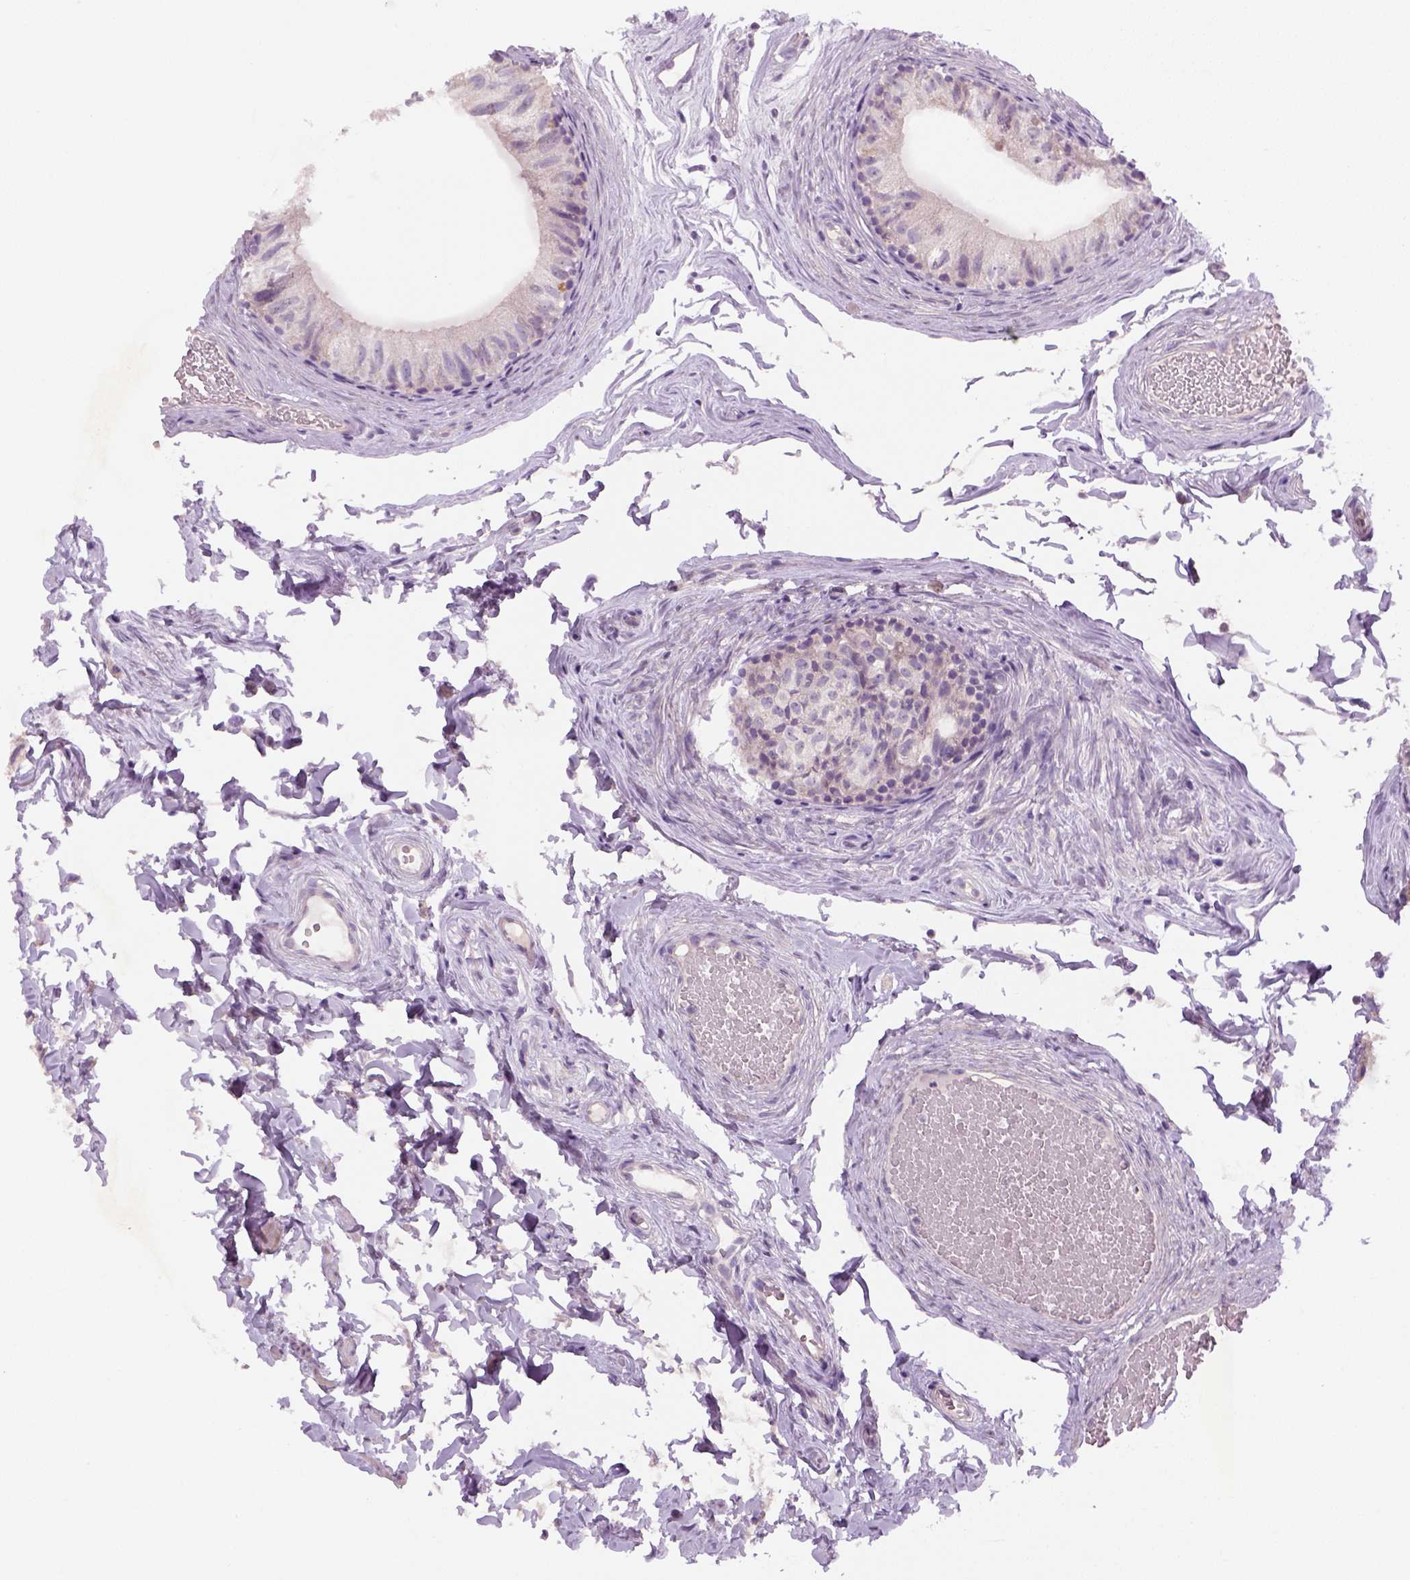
{"staining": {"intensity": "negative", "quantity": "none", "location": "none"}, "tissue": "epididymis", "cell_type": "Glandular cells", "image_type": "normal", "snomed": [{"axis": "morphology", "description": "Normal tissue, NOS"}, {"axis": "topography", "description": "Epididymis"}], "caption": "Immunohistochemical staining of normal epididymis reveals no significant expression in glandular cells. (Stains: DAB (3,3'-diaminobenzidine) IHC with hematoxylin counter stain, Microscopy: brightfield microscopy at high magnification).", "gene": "NUDT6", "patient": {"sex": "male", "age": 45}}